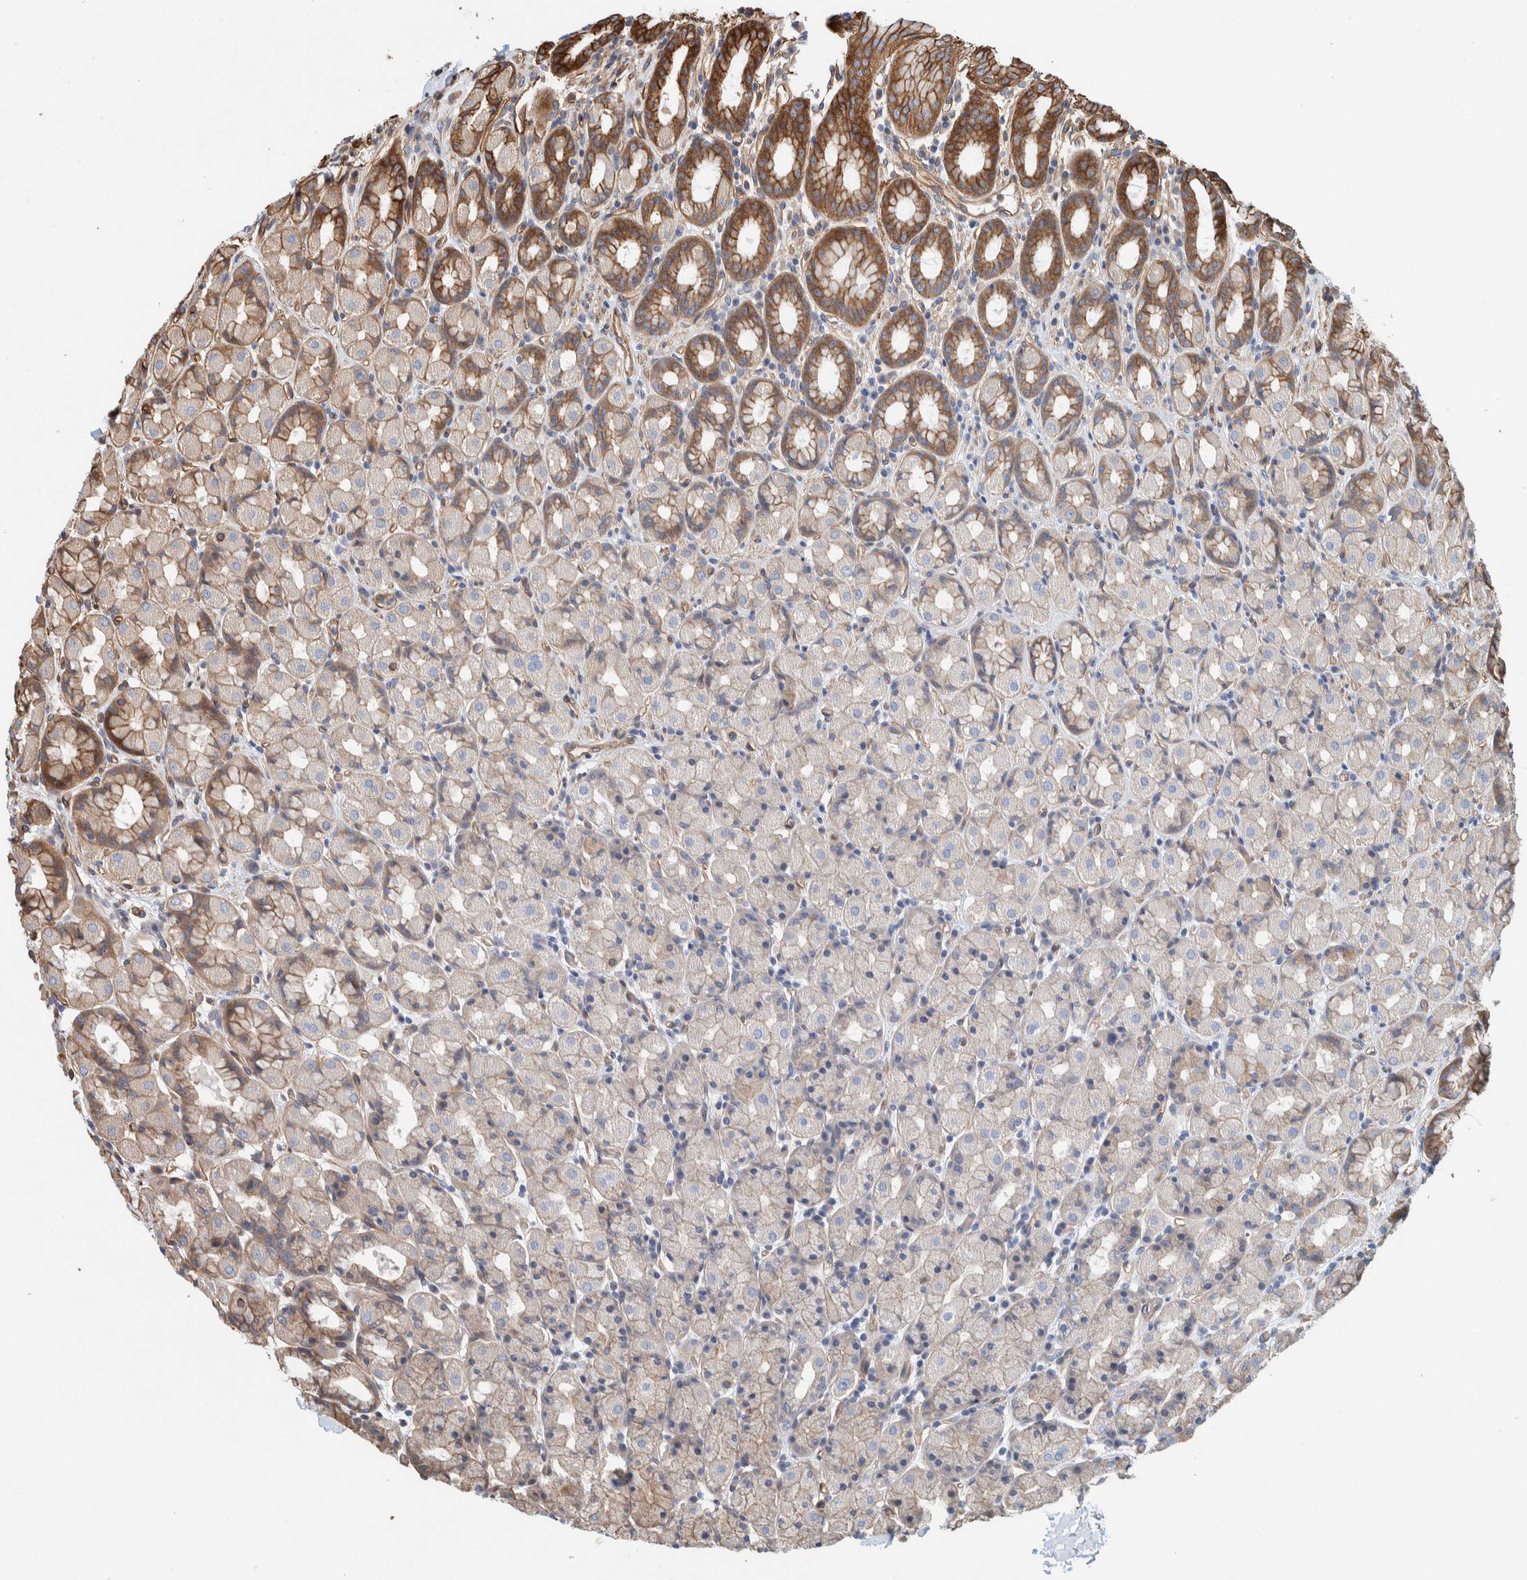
{"staining": {"intensity": "moderate", "quantity": "25%-75%", "location": "cytoplasmic/membranous"}, "tissue": "stomach", "cell_type": "Glandular cells", "image_type": "normal", "snomed": [{"axis": "morphology", "description": "Normal tissue, NOS"}, {"axis": "topography", "description": "Stomach, upper"}], "caption": "Approximately 25%-75% of glandular cells in benign human stomach show moderate cytoplasmic/membranous protein staining as visualized by brown immunohistochemical staining.", "gene": "PKD1L1", "patient": {"sex": "male", "age": 68}}